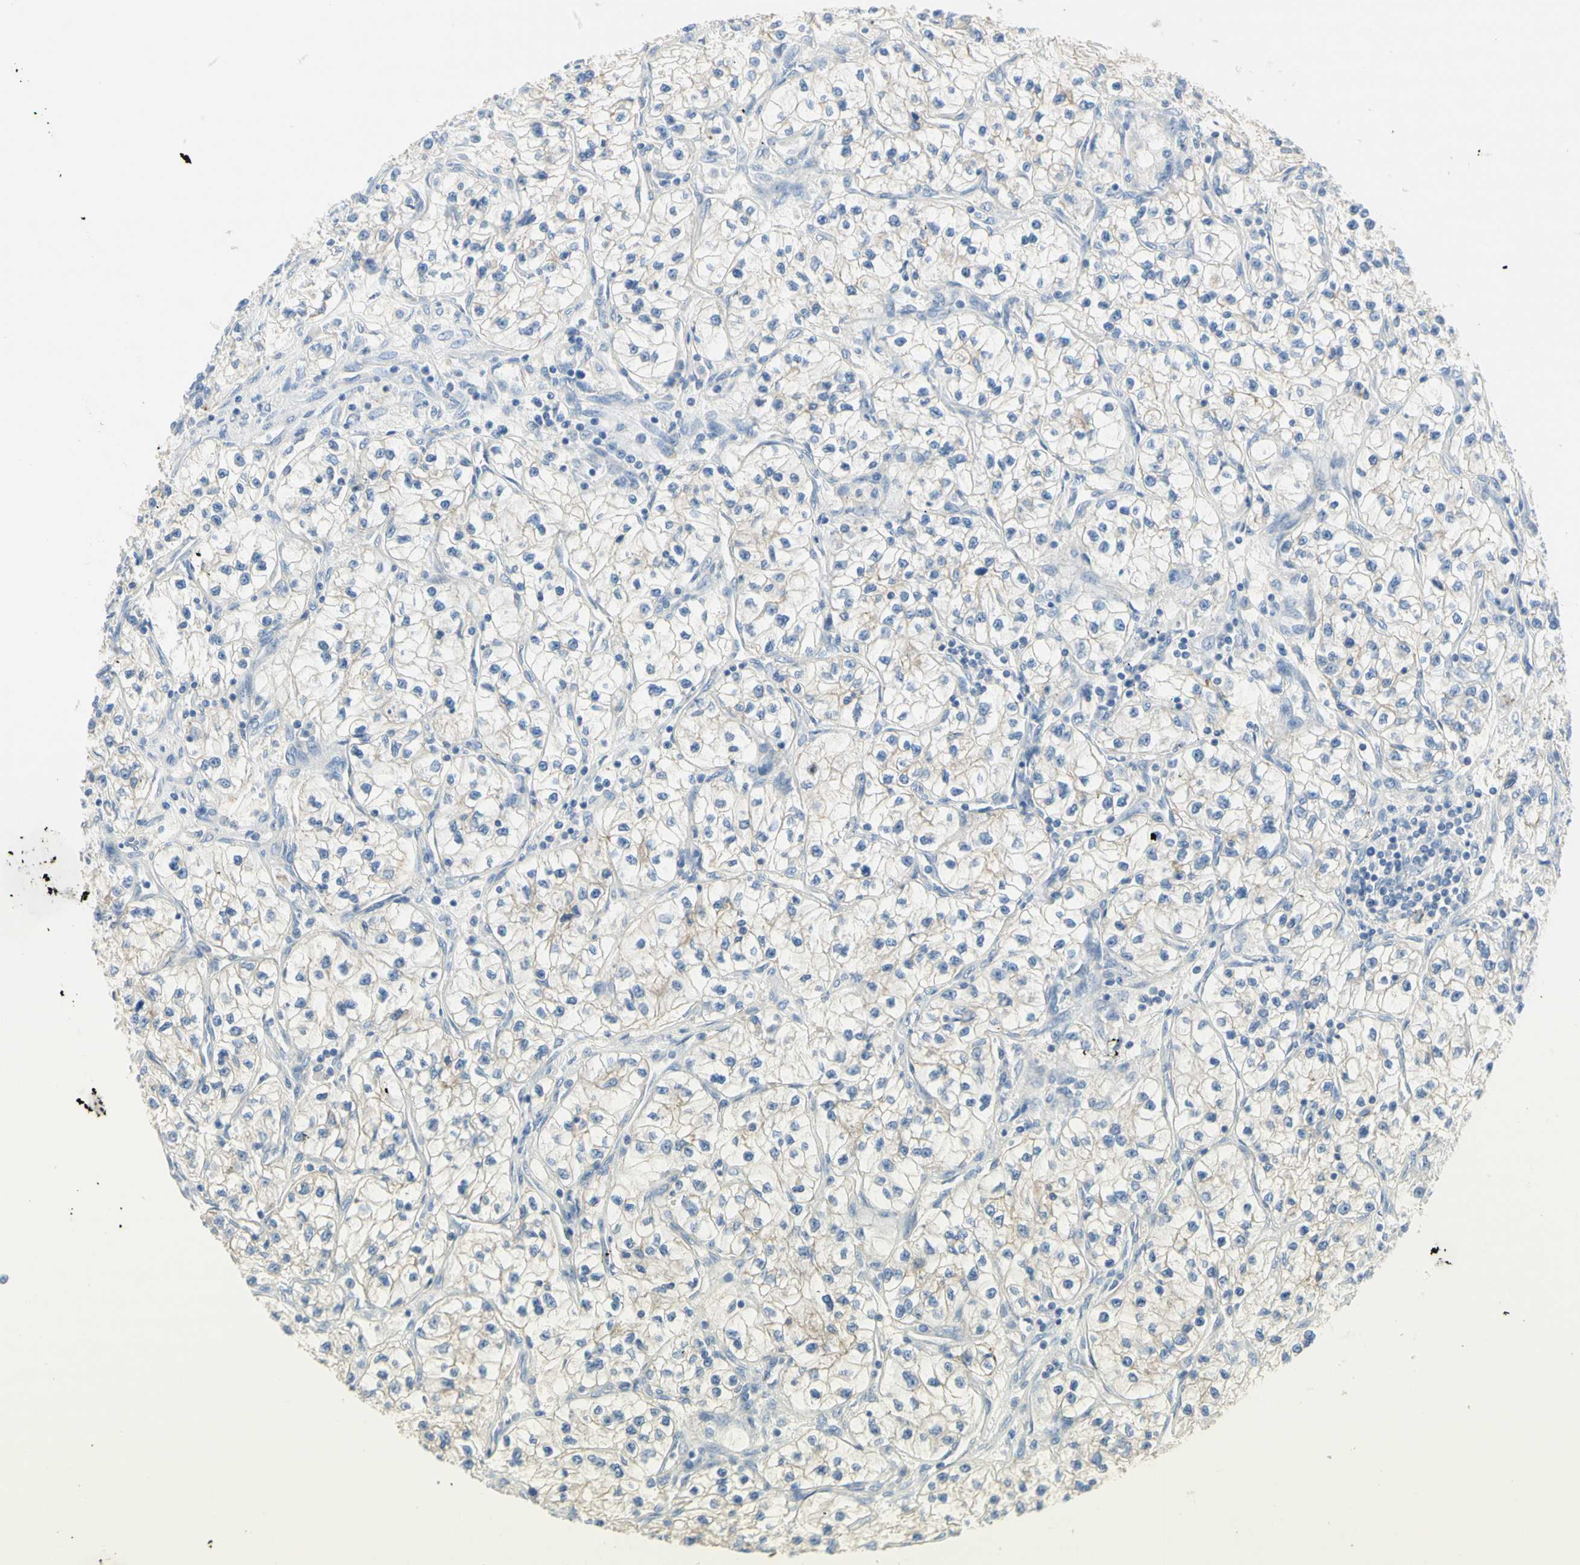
{"staining": {"intensity": "weak", "quantity": "<25%", "location": "cytoplasmic/membranous"}, "tissue": "renal cancer", "cell_type": "Tumor cells", "image_type": "cancer", "snomed": [{"axis": "morphology", "description": "Adenocarcinoma, NOS"}, {"axis": "topography", "description": "Kidney"}], "caption": "Photomicrograph shows no protein positivity in tumor cells of renal adenocarcinoma tissue. Nuclei are stained in blue.", "gene": "NECTIN4", "patient": {"sex": "female", "age": 57}}